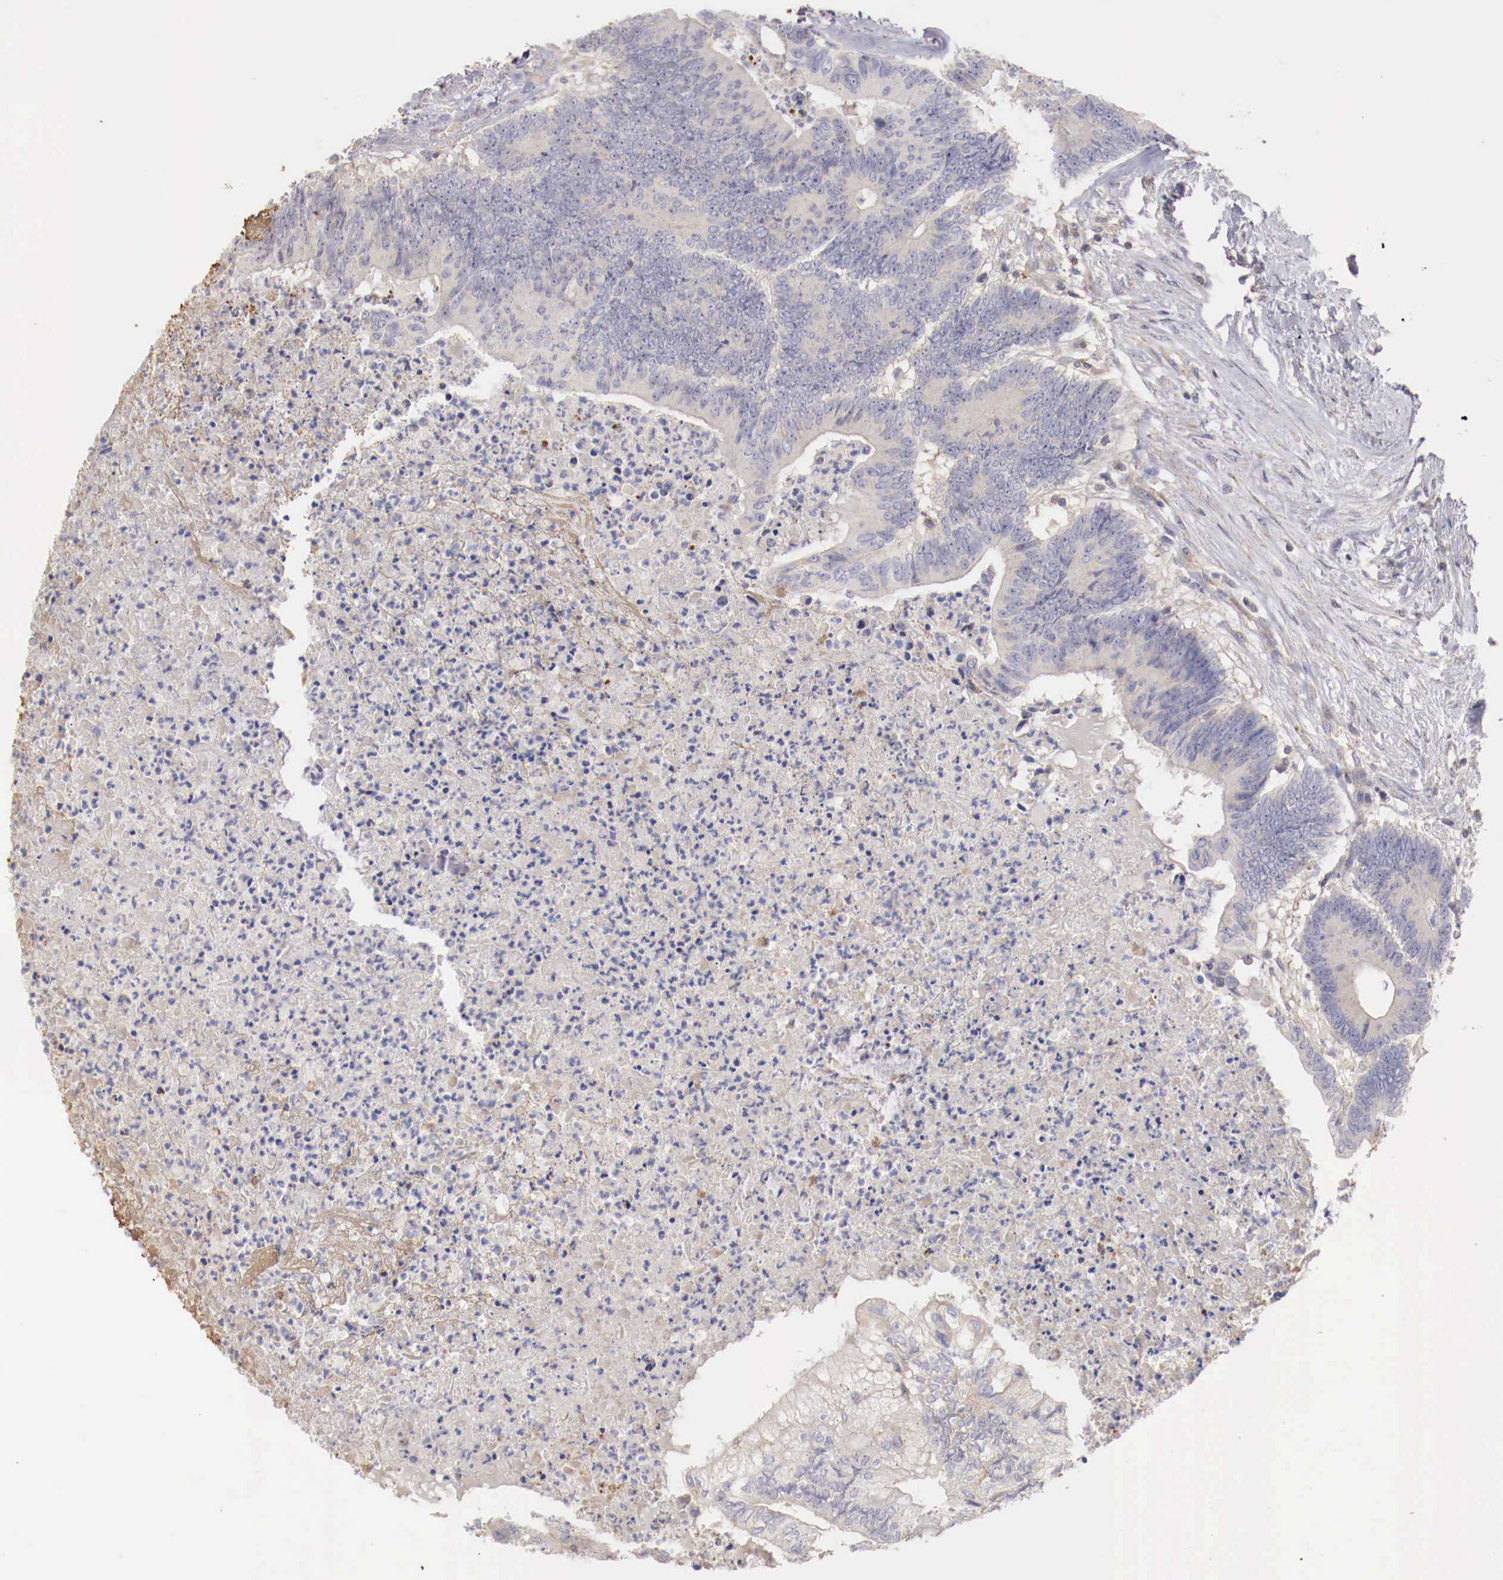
{"staining": {"intensity": "weak", "quantity": "25%-75%", "location": "cytoplasmic/membranous"}, "tissue": "colorectal cancer", "cell_type": "Tumor cells", "image_type": "cancer", "snomed": [{"axis": "morphology", "description": "Adenocarcinoma, NOS"}, {"axis": "topography", "description": "Colon"}], "caption": "The micrograph exhibits staining of colorectal cancer, revealing weak cytoplasmic/membranous protein staining (brown color) within tumor cells.", "gene": "PITPNA", "patient": {"sex": "male", "age": 65}}